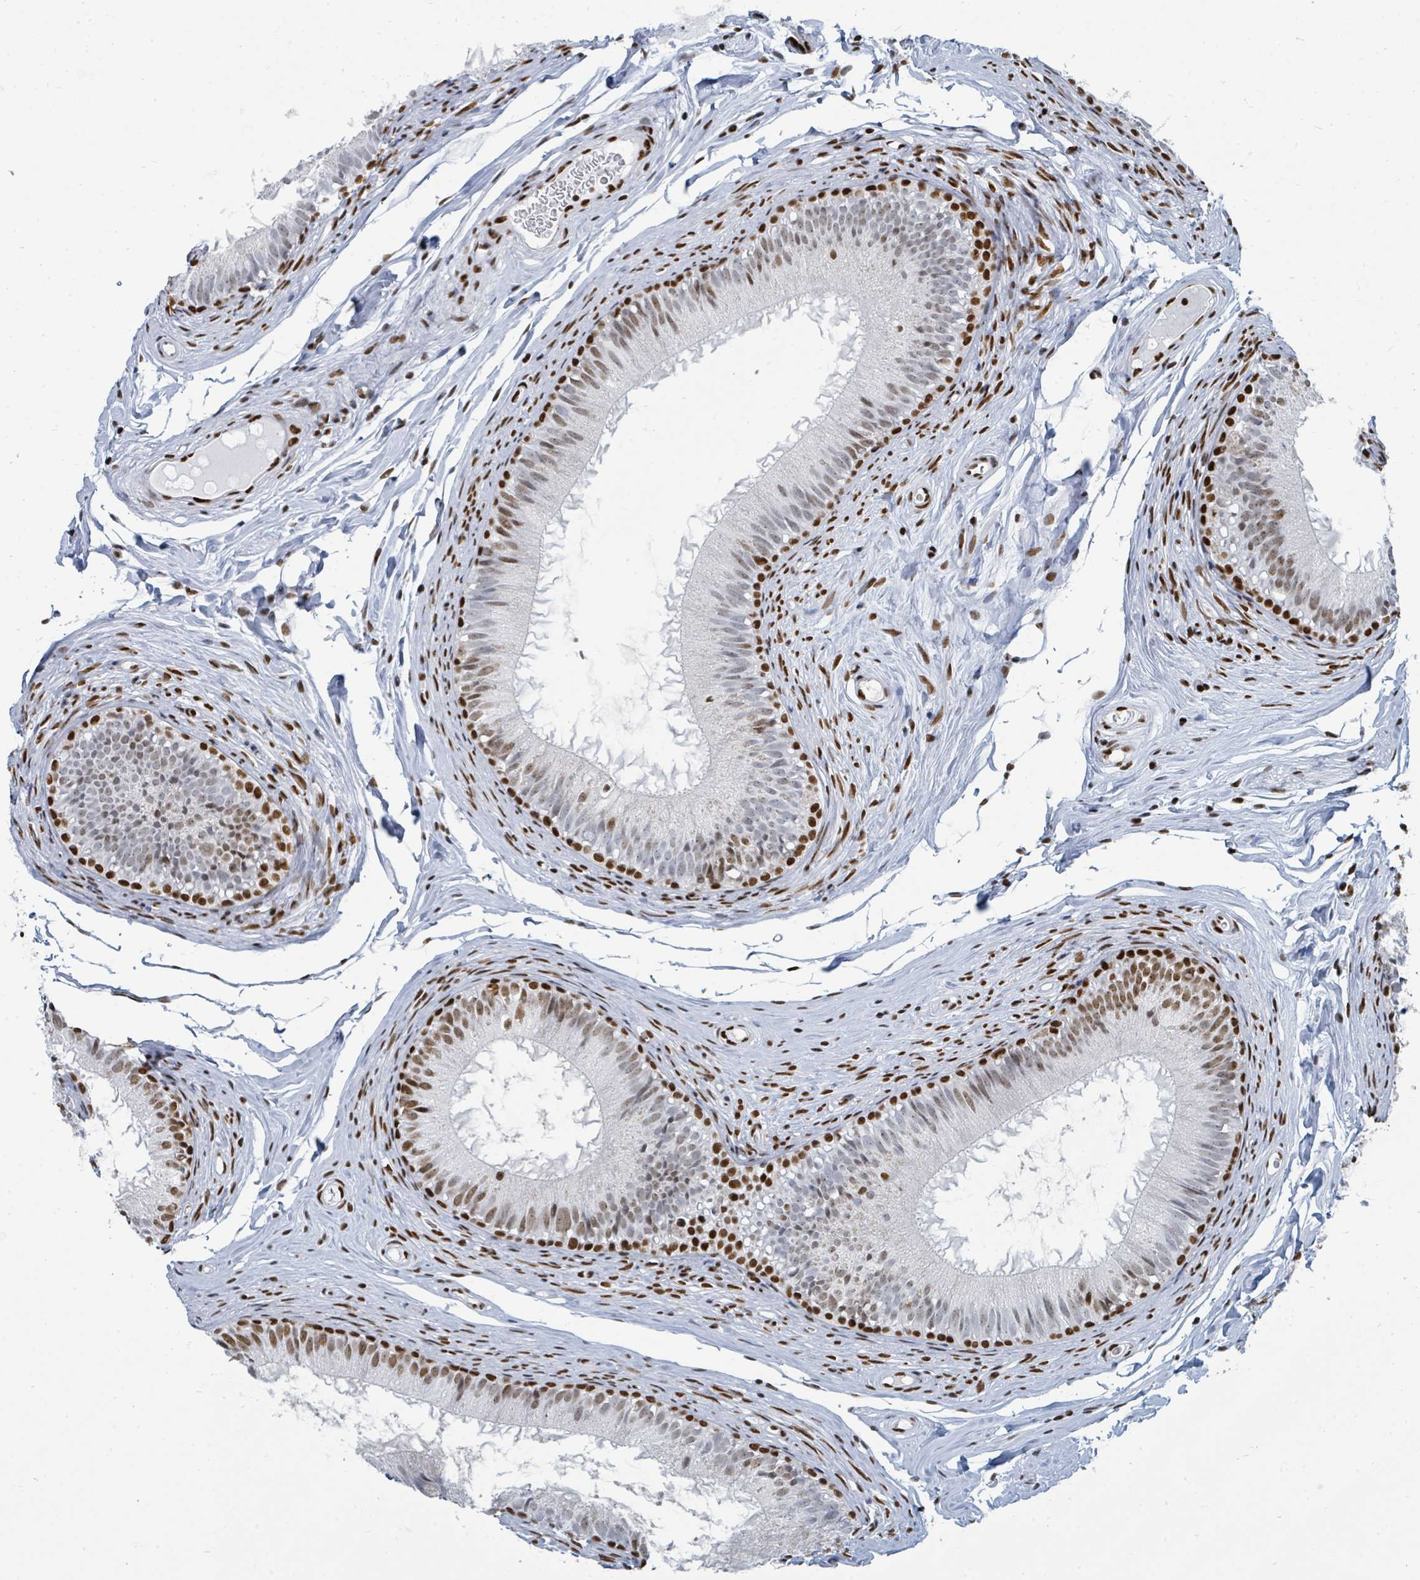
{"staining": {"intensity": "strong", "quantity": "25%-75%", "location": "nuclear"}, "tissue": "epididymis", "cell_type": "Glandular cells", "image_type": "normal", "snomed": [{"axis": "morphology", "description": "Normal tissue, NOS"}, {"axis": "topography", "description": "Epididymis"}], "caption": "Protein positivity by immunohistochemistry displays strong nuclear expression in approximately 25%-75% of glandular cells in benign epididymis.", "gene": "SUMO2", "patient": {"sex": "male", "age": 25}}